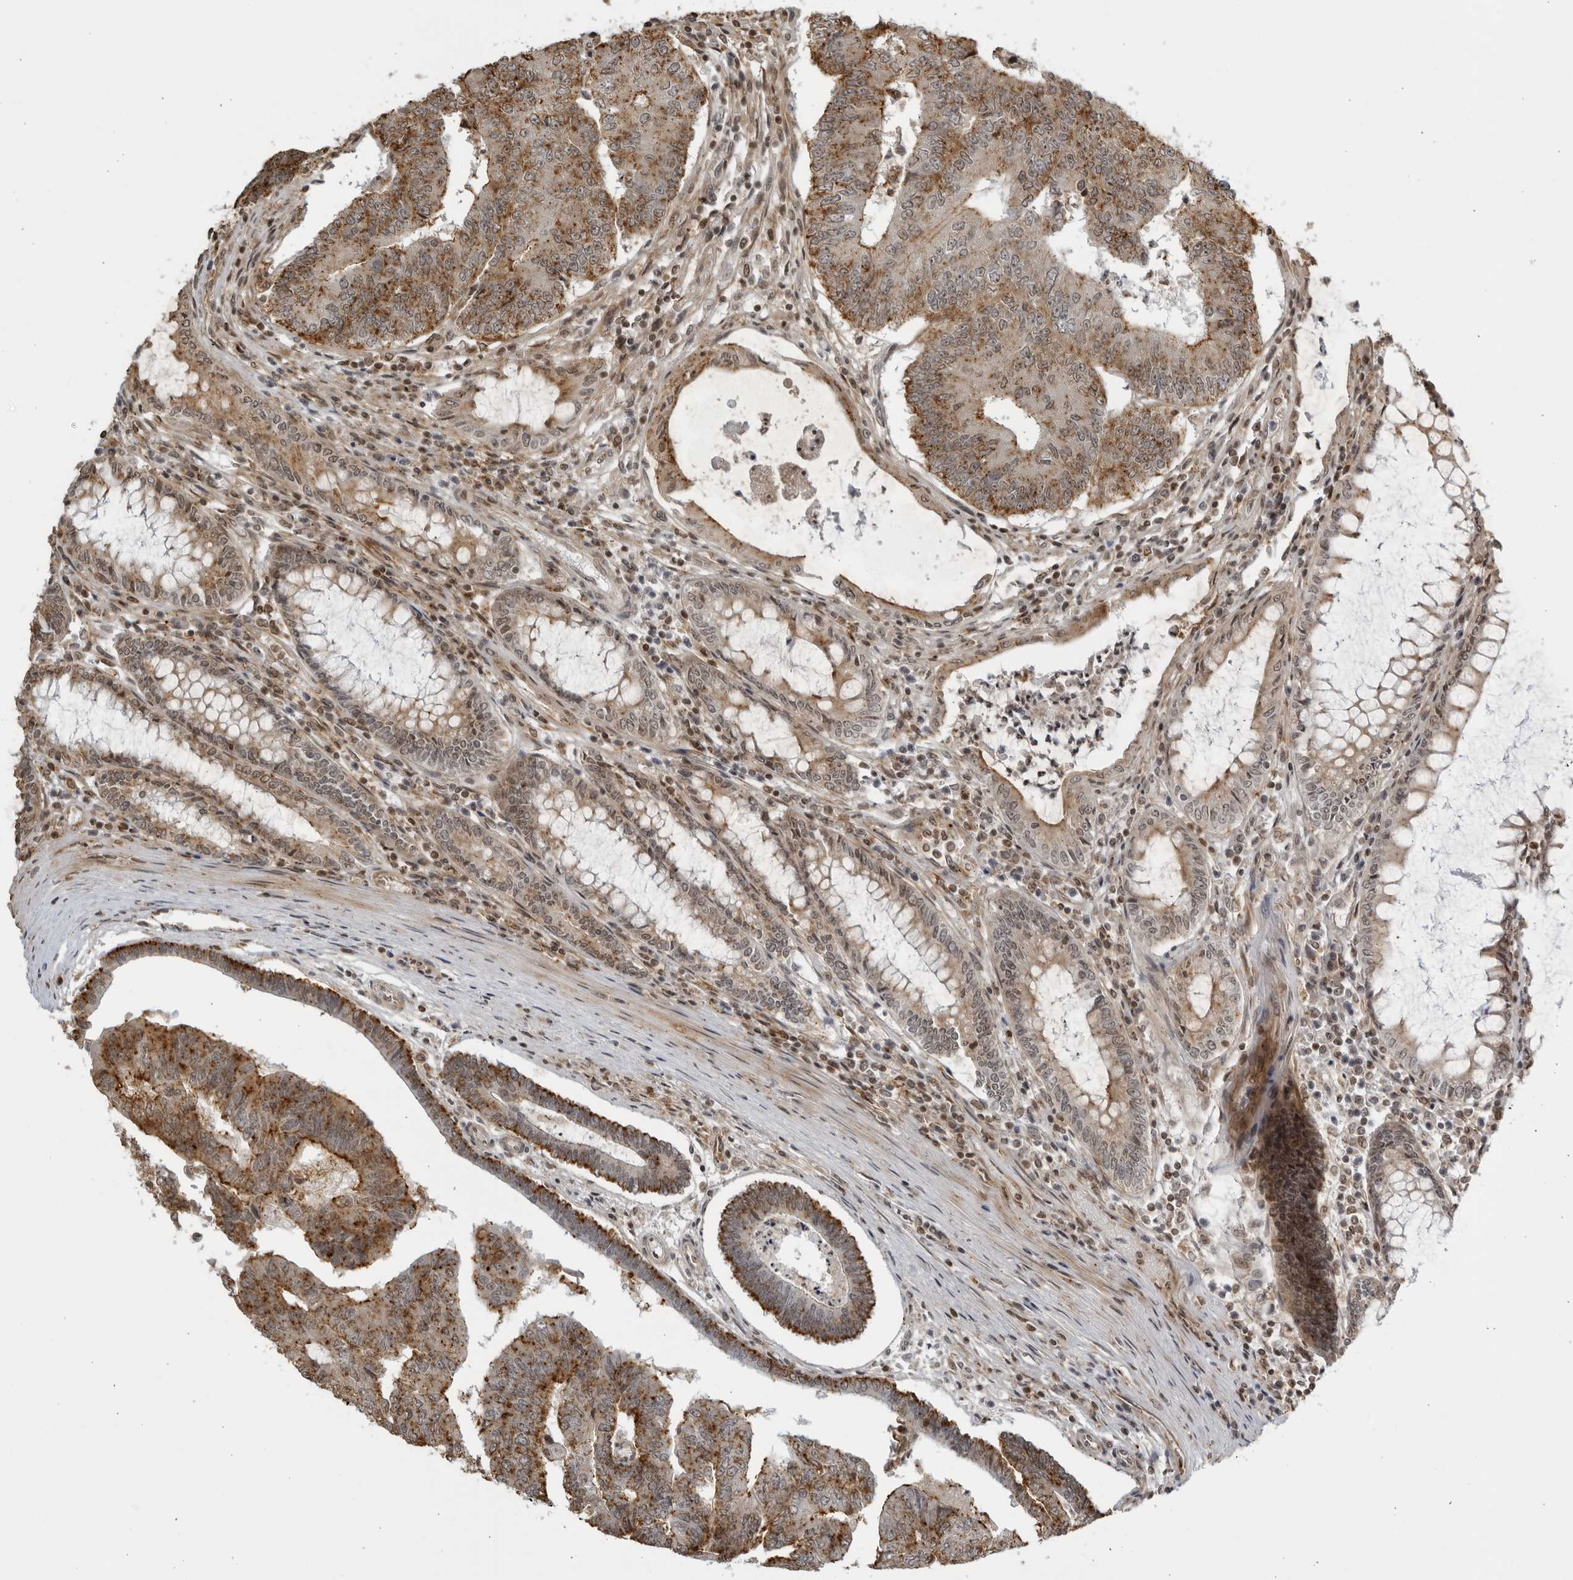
{"staining": {"intensity": "moderate", "quantity": "25%-75%", "location": "cytoplasmic/membranous"}, "tissue": "colorectal cancer", "cell_type": "Tumor cells", "image_type": "cancer", "snomed": [{"axis": "morphology", "description": "Adenocarcinoma, NOS"}, {"axis": "topography", "description": "Colon"}], "caption": "High-power microscopy captured an immunohistochemistry photomicrograph of adenocarcinoma (colorectal), revealing moderate cytoplasmic/membranous staining in approximately 25%-75% of tumor cells.", "gene": "TCF21", "patient": {"sex": "female", "age": 67}}